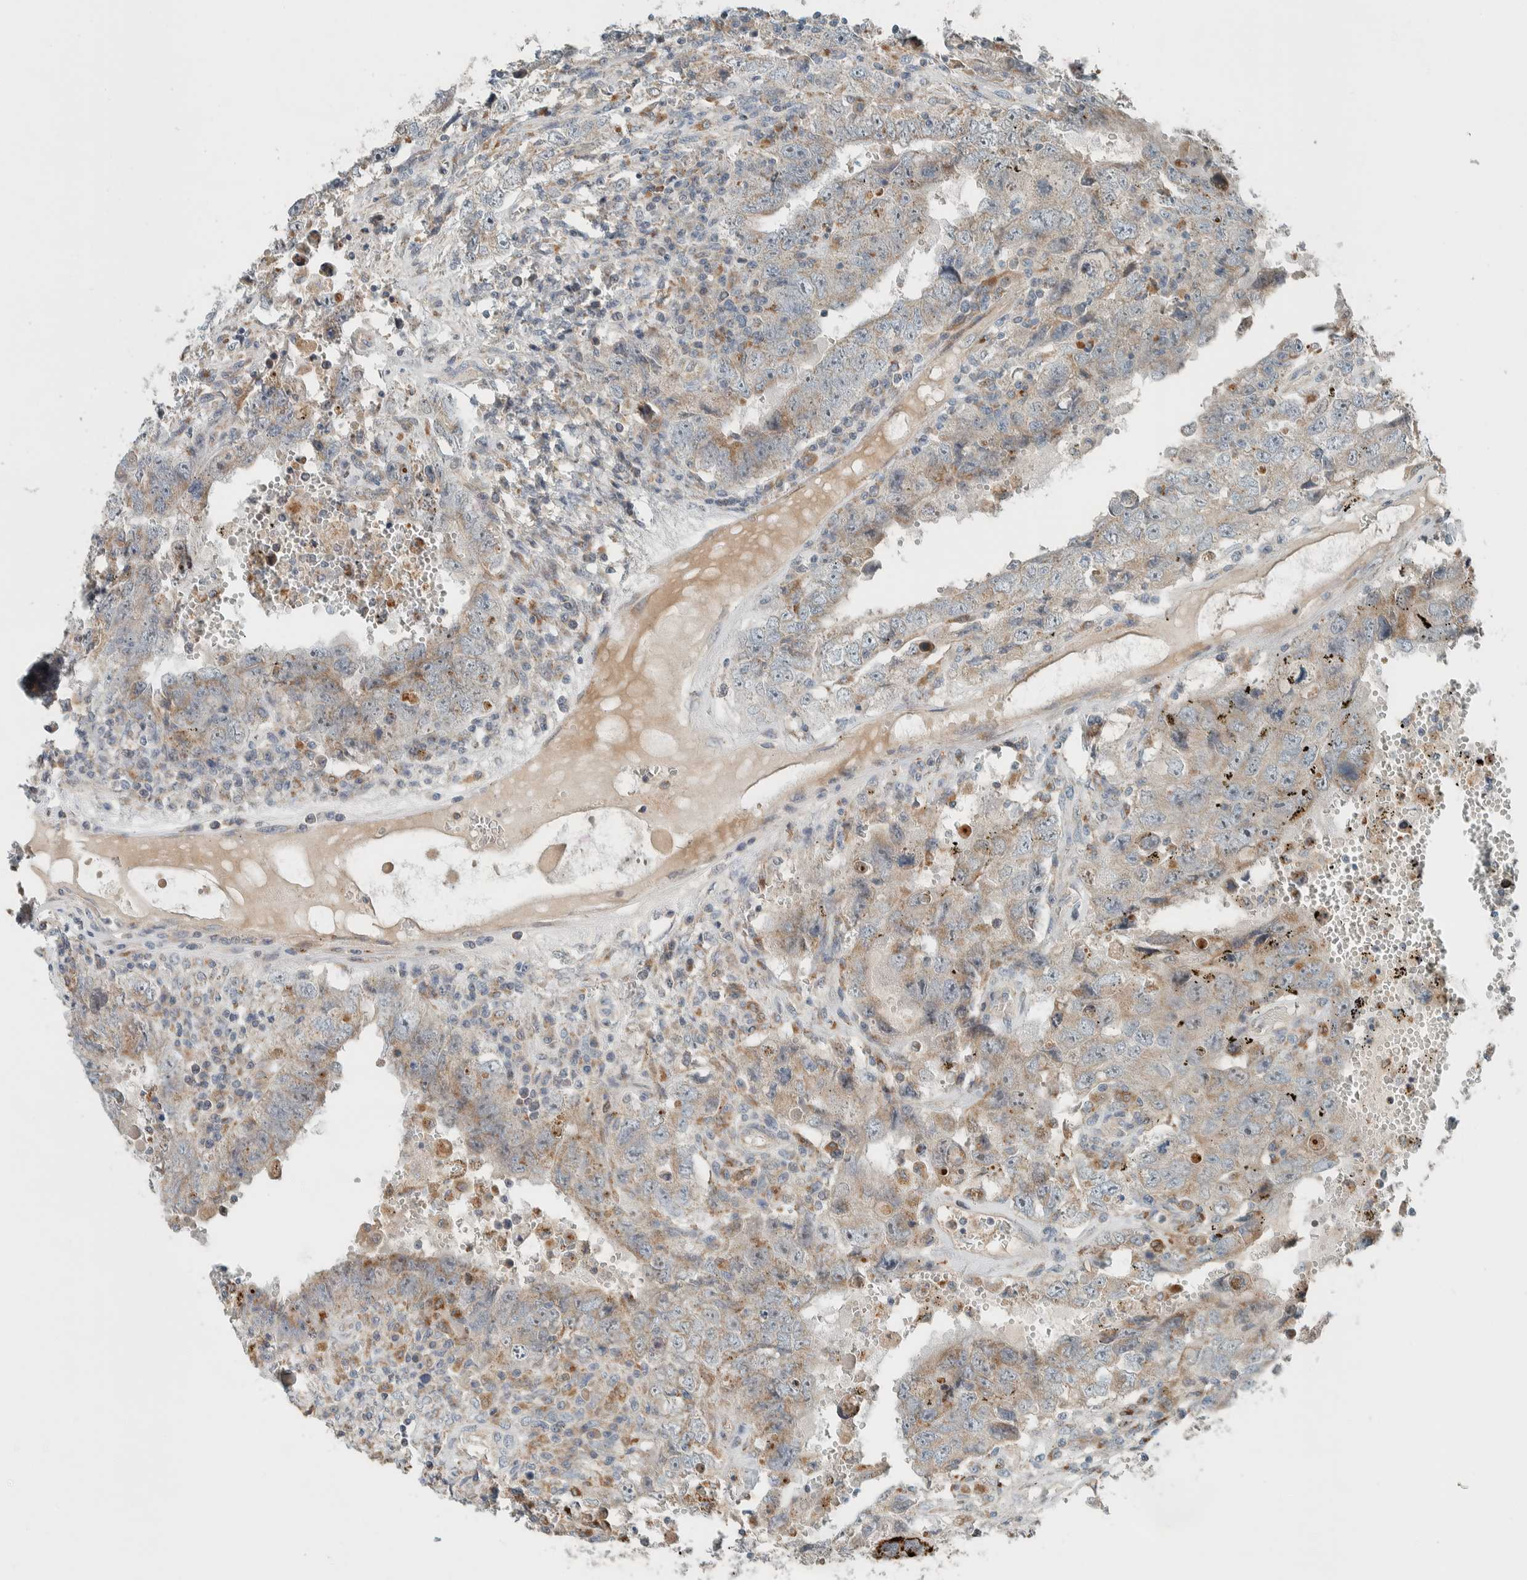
{"staining": {"intensity": "negative", "quantity": "none", "location": "none"}, "tissue": "testis cancer", "cell_type": "Tumor cells", "image_type": "cancer", "snomed": [{"axis": "morphology", "description": "Carcinoma, Embryonal, NOS"}, {"axis": "topography", "description": "Testis"}], "caption": "High magnification brightfield microscopy of testis cancer (embryonal carcinoma) stained with DAB (brown) and counterstained with hematoxylin (blue): tumor cells show no significant staining.", "gene": "SLFN12L", "patient": {"sex": "male", "age": 26}}